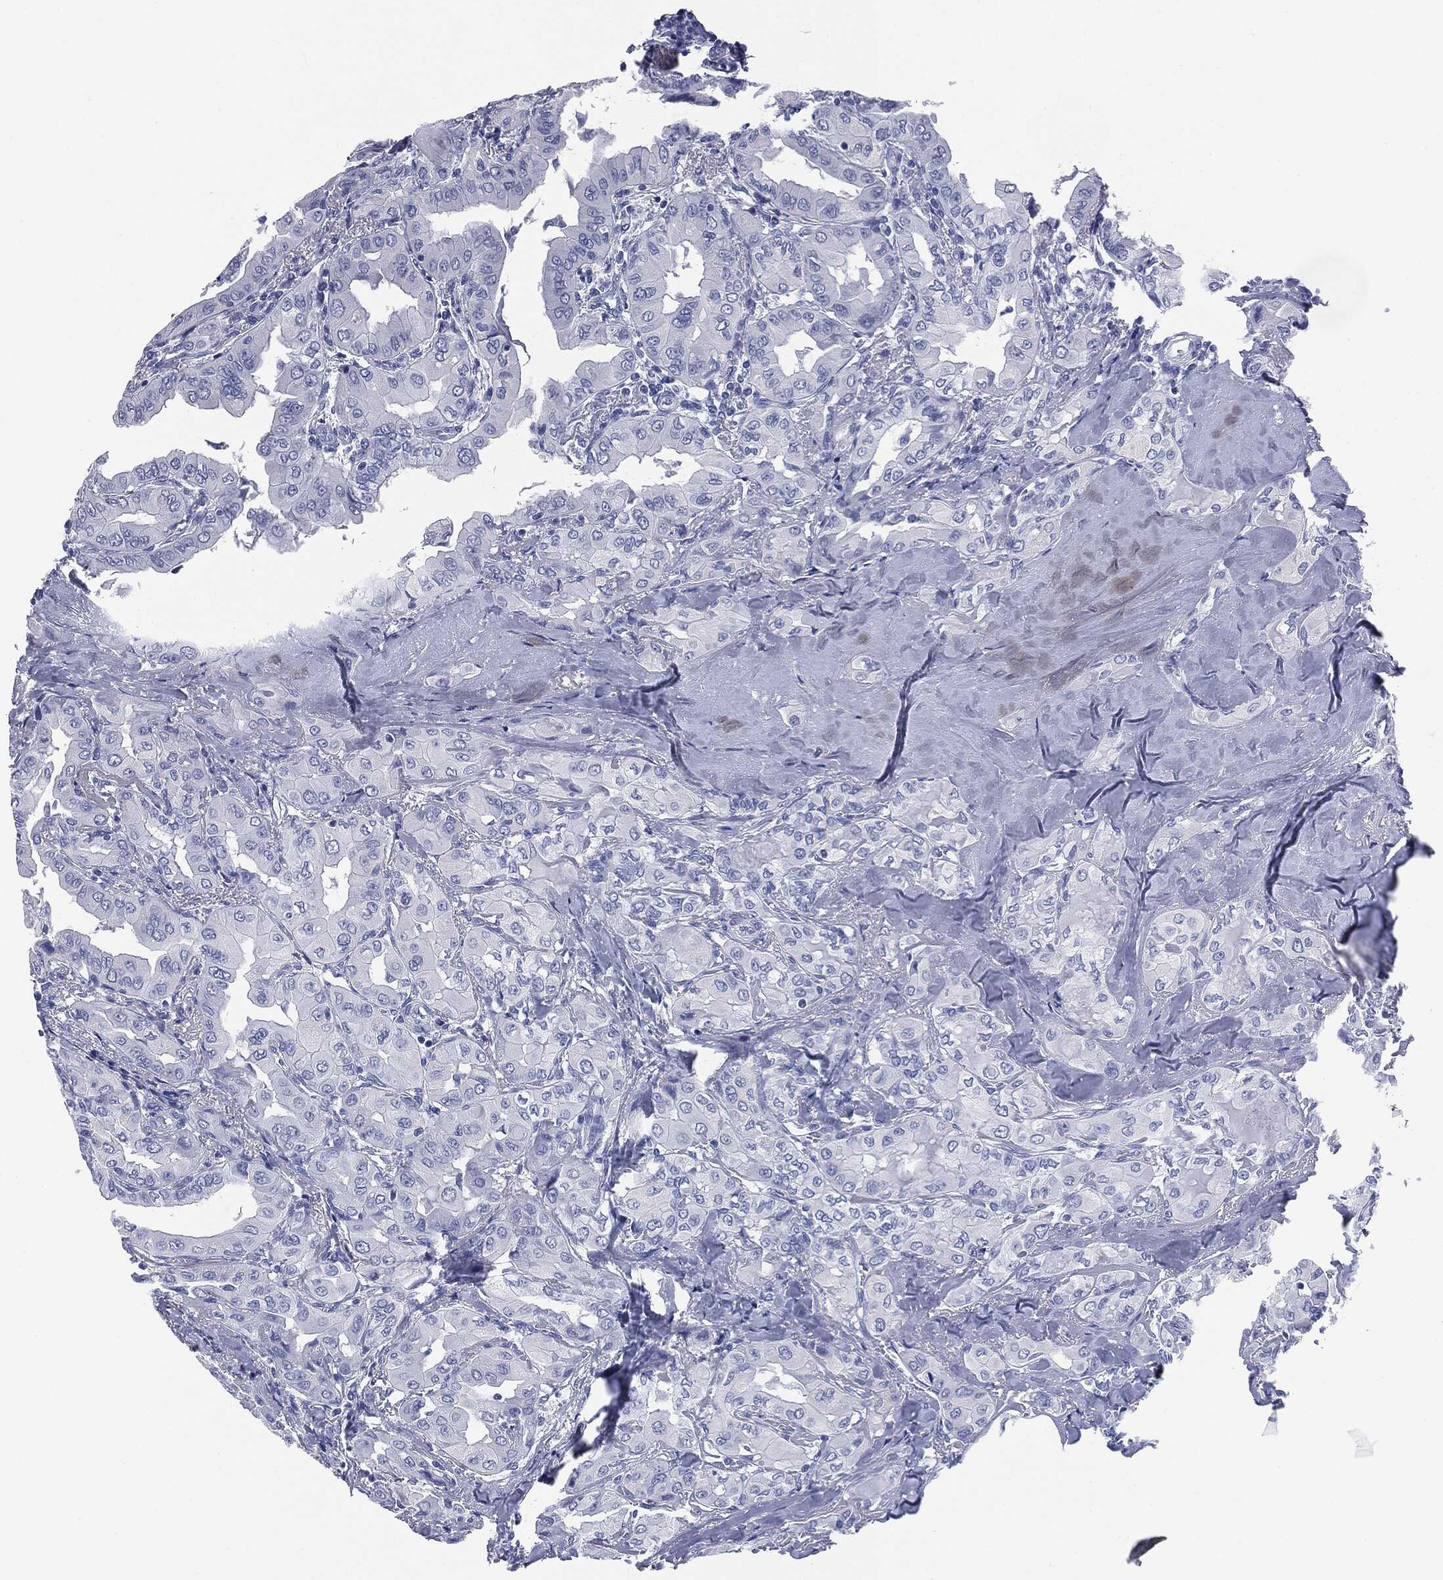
{"staining": {"intensity": "negative", "quantity": "none", "location": "none"}, "tissue": "thyroid cancer", "cell_type": "Tumor cells", "image_type": "cancer", "snomed": [{"axis": "morphology", "description": "Normal tissue, NOS"}, {"axis": "morphology", "description": "Papillary adenocarcinoma, NOS"}, {"axis": "topography", "description": "Thyroid gland"}], "caption": "Immunohistochemistry (IHC) micrograph of thyroid cancer stained for a protein (brown), which reveals no staining in tumor cells. The staining was performed using DAB to visualize the protein expression in brown, while the nuclei were stained in blue with hematoxylin (Magnification: 20x).", "gene": "ATP2A1", "patient": {"sex": "female", "age": 66}}